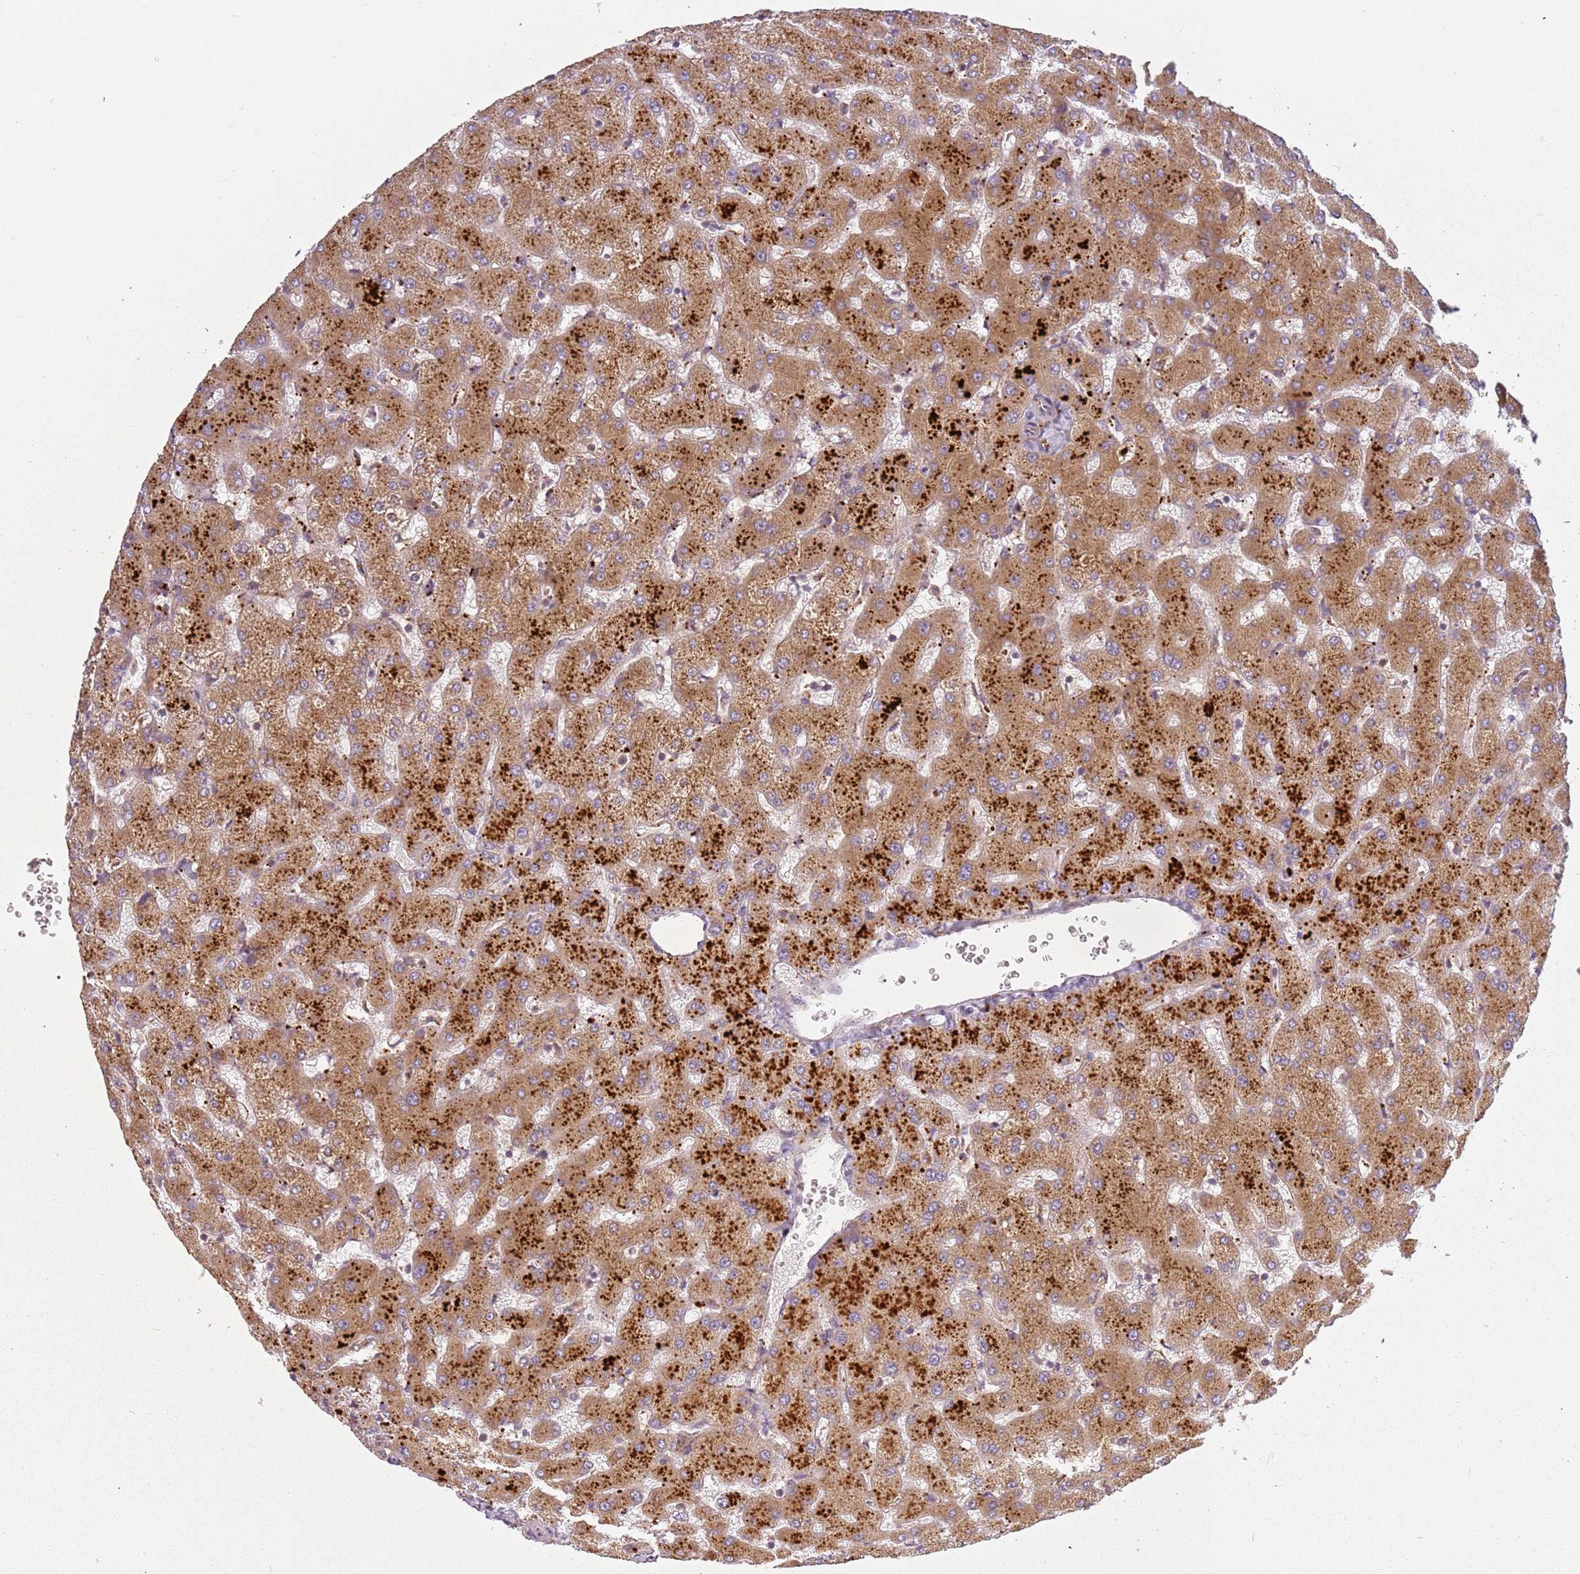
{"staining": {"intensity": "weak", "quantity": "<25%", "location": "cytoplasmic/membranous"}, "tissue": "liver", "cell_type": "Cholangiocytes", "image_type": "normal", "snomed": [{"axis": "morphology", "description": "Normal tissue, NOS"}, {"axis": "topography", "description": "Liver"}], "caption": "Immunohistochemical staining of normal human liver shows no significant staining in cholangiocytes.", "gene": "RPS28", "patient": {"sex": "female", "age": 63}}